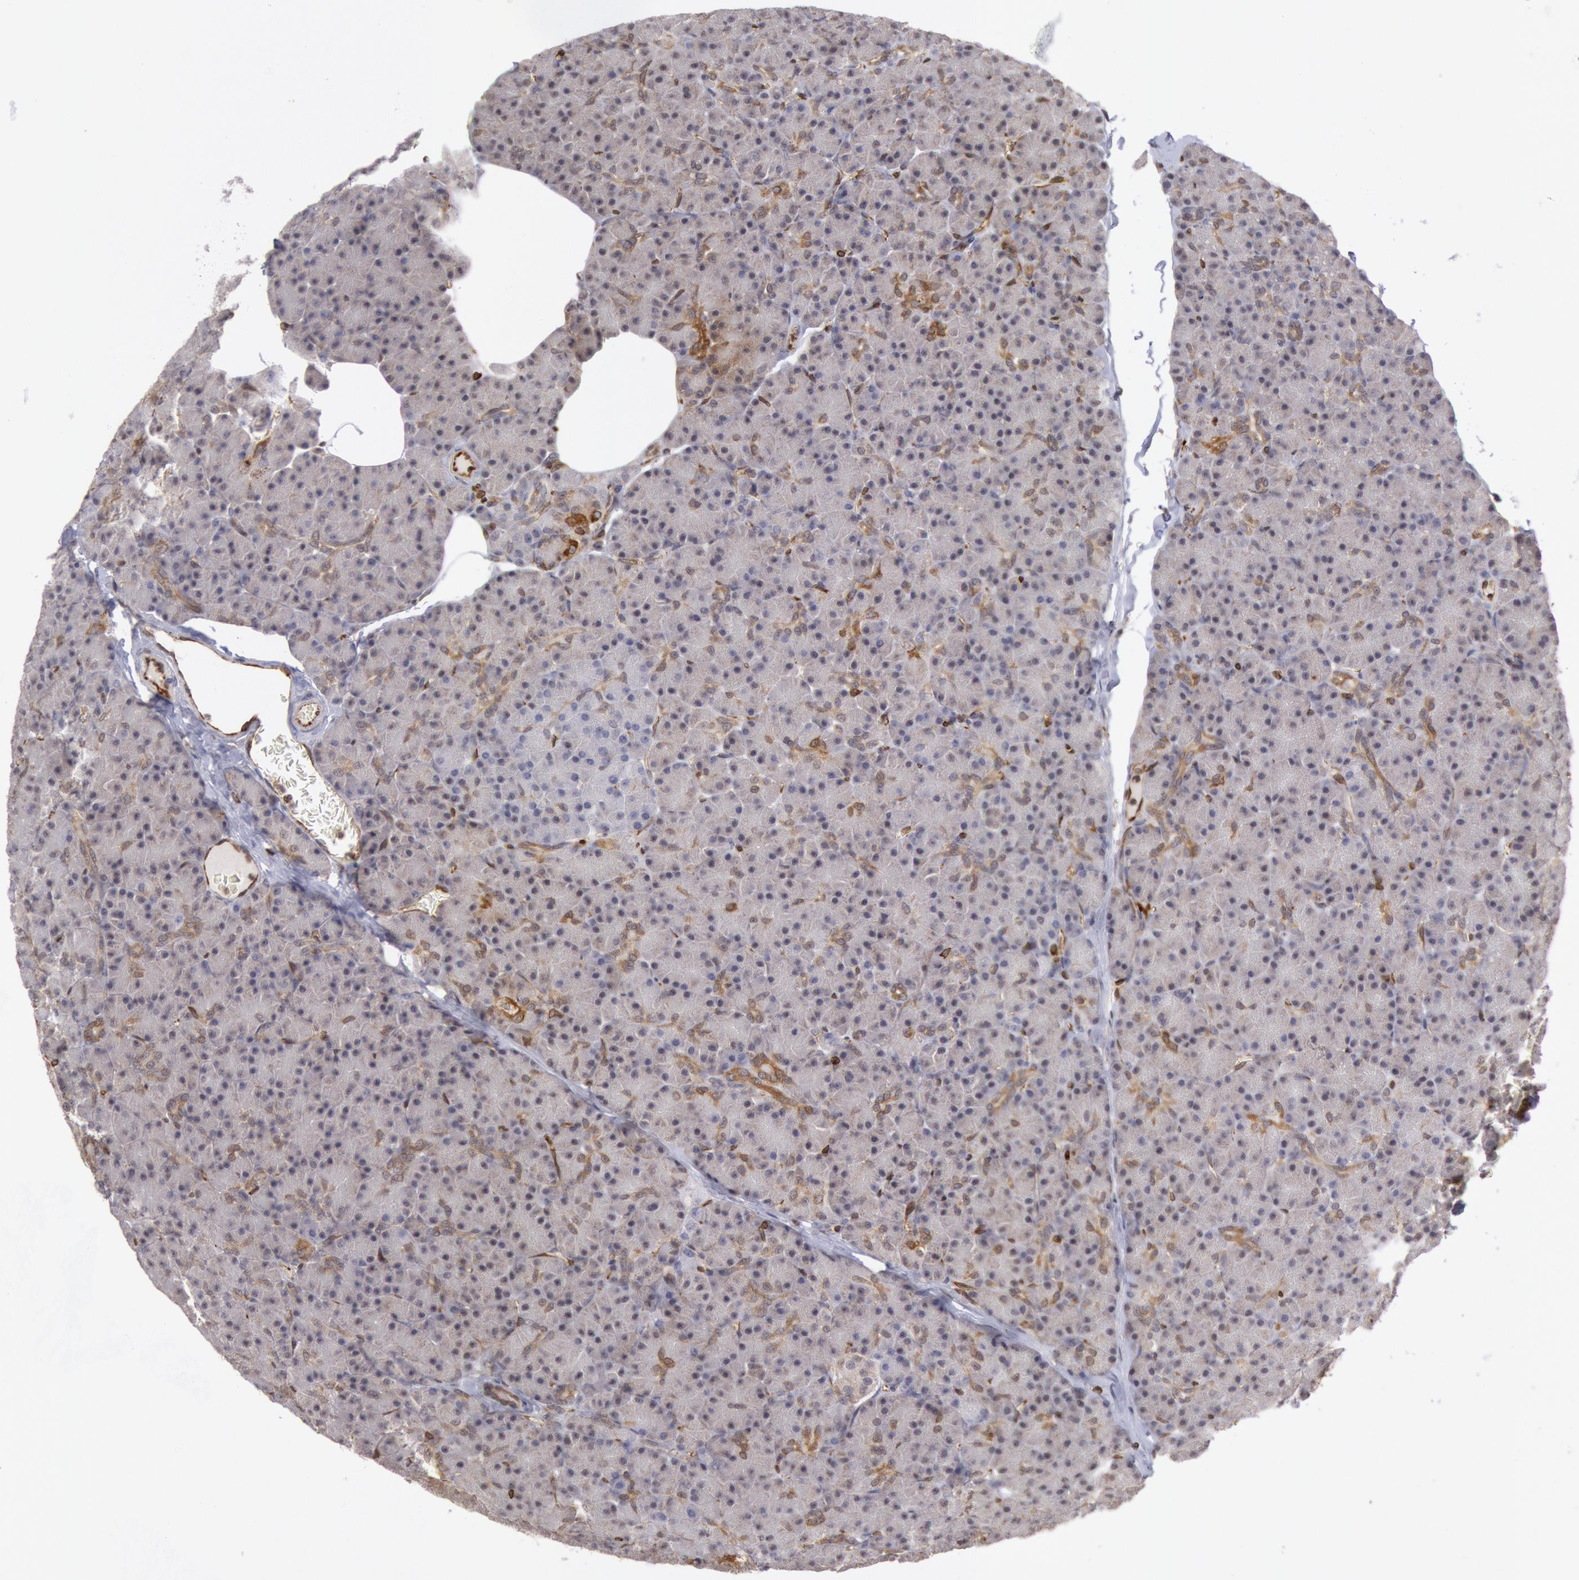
{"staining": {"intensity": "negative", "quantity": "none", "location": "none"}, "tissue": "pancreas", "cell_type": "Exocrine glandular cells", "image_type": "normal", "snomed": [{"axis": "morphology", "description": "Normal tissue, NOS"}, {"axis": "topography", "description": "Pancreas"}], "caption": "Human pancreas stained for a protein using immunohistochemistry demonstrates no positivity in exocrine glandular cells.", "gene": "ENSG00000250264", "patient": {"sex": "female", "age": 43}}